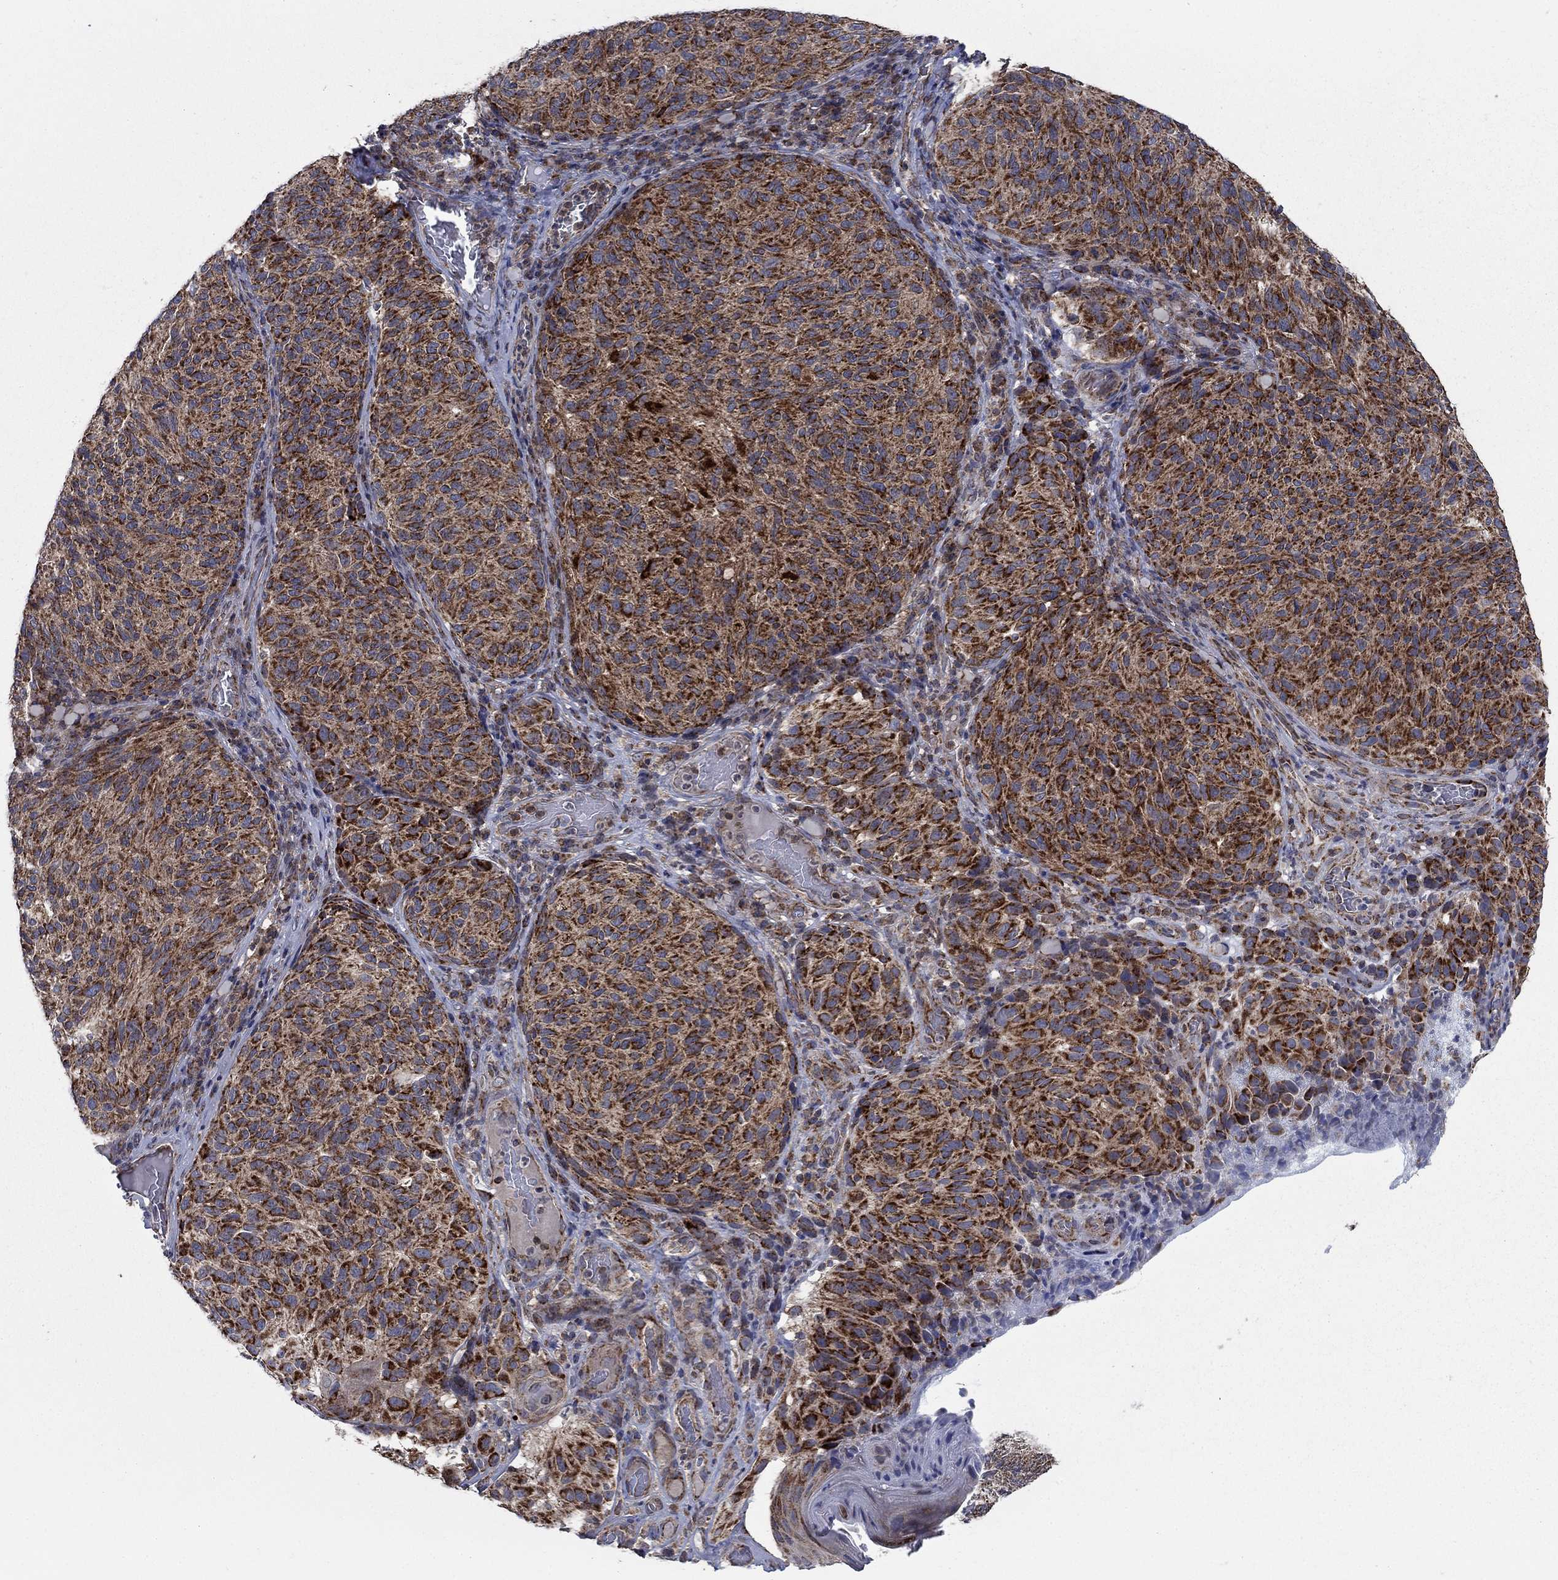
{"staining": {"intensity": "strong", "quantity": ">75%", "location": "cytoplasmic/membranous"}, "tissue": "melanoma", "cell_type": "Tumor cells", "image_type": "cancer", "snomed": [{"axis": "morphology", "description": "Malignant melanoma, NOS"}, {"axis": "topography", "description": "Skin"}], "caption": "An immunohistochemistry (IHC) photomicrograph of neoplastic tissue is shown. Protein staining in brown shows strong cytoplasmic/membranous positivity in malignant melanoma within tumor cells.", "gene": "NME7", "patient": {"sex": "female", "age": 73}}